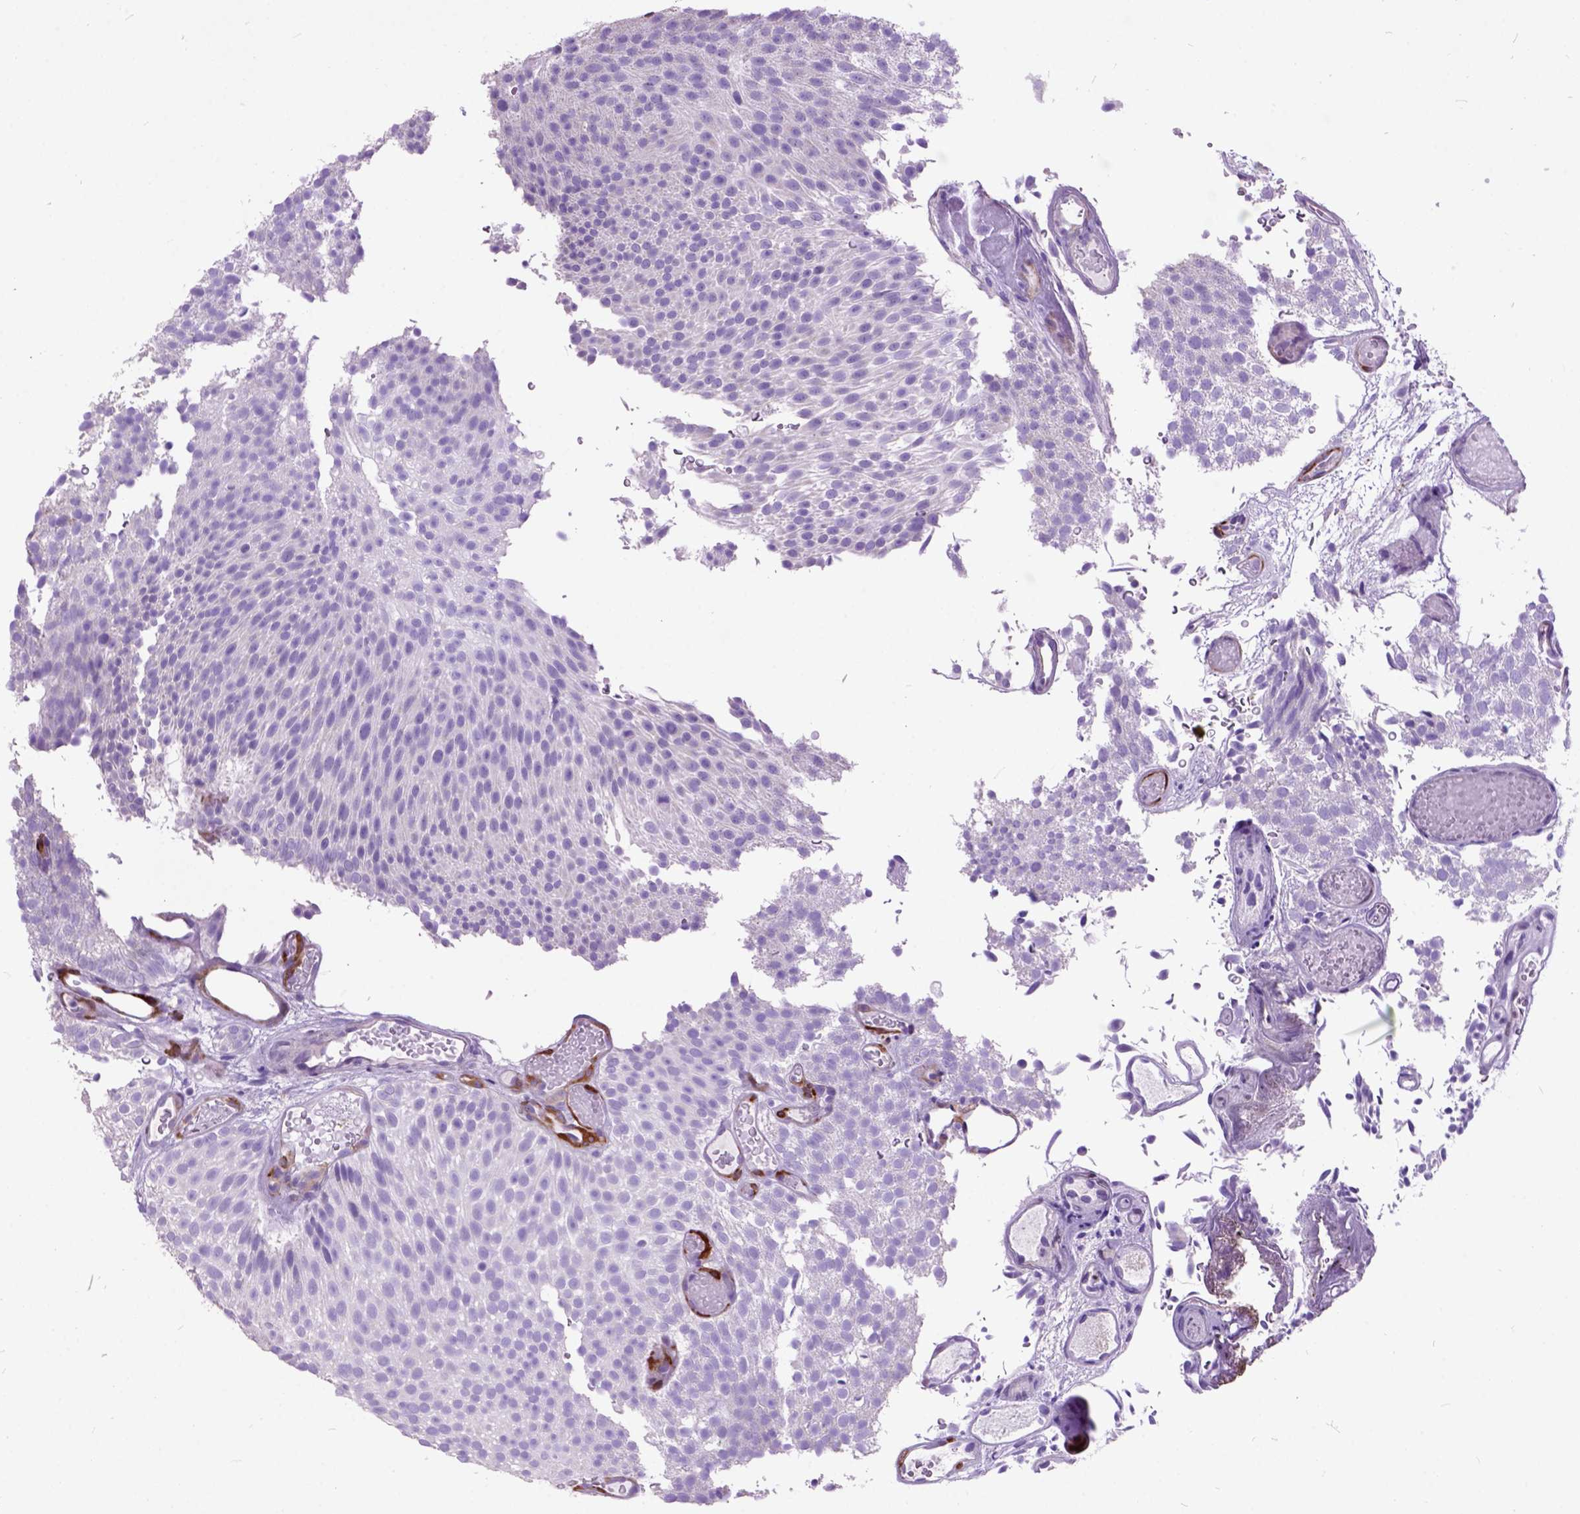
{"staining": {"intensity": "negative", "quantity": "none", "location": "none"}, "tissue": "urothelial cancer", "cell_type": "Tumor cells", "image_type": "cancer", "snomed": [{"axis": "morphology", "description": "Urothelial carcinoma, Low grade"}, {"axis": "topography", "description": "Urinary bladder"}], "caption": "Immunohistochemical staining of human low-grade urothelial carcinoma demonstrates no significant staining in tumor cells.", "gene": "MAPT", "patient": {"sex": "male", "age": 78}}